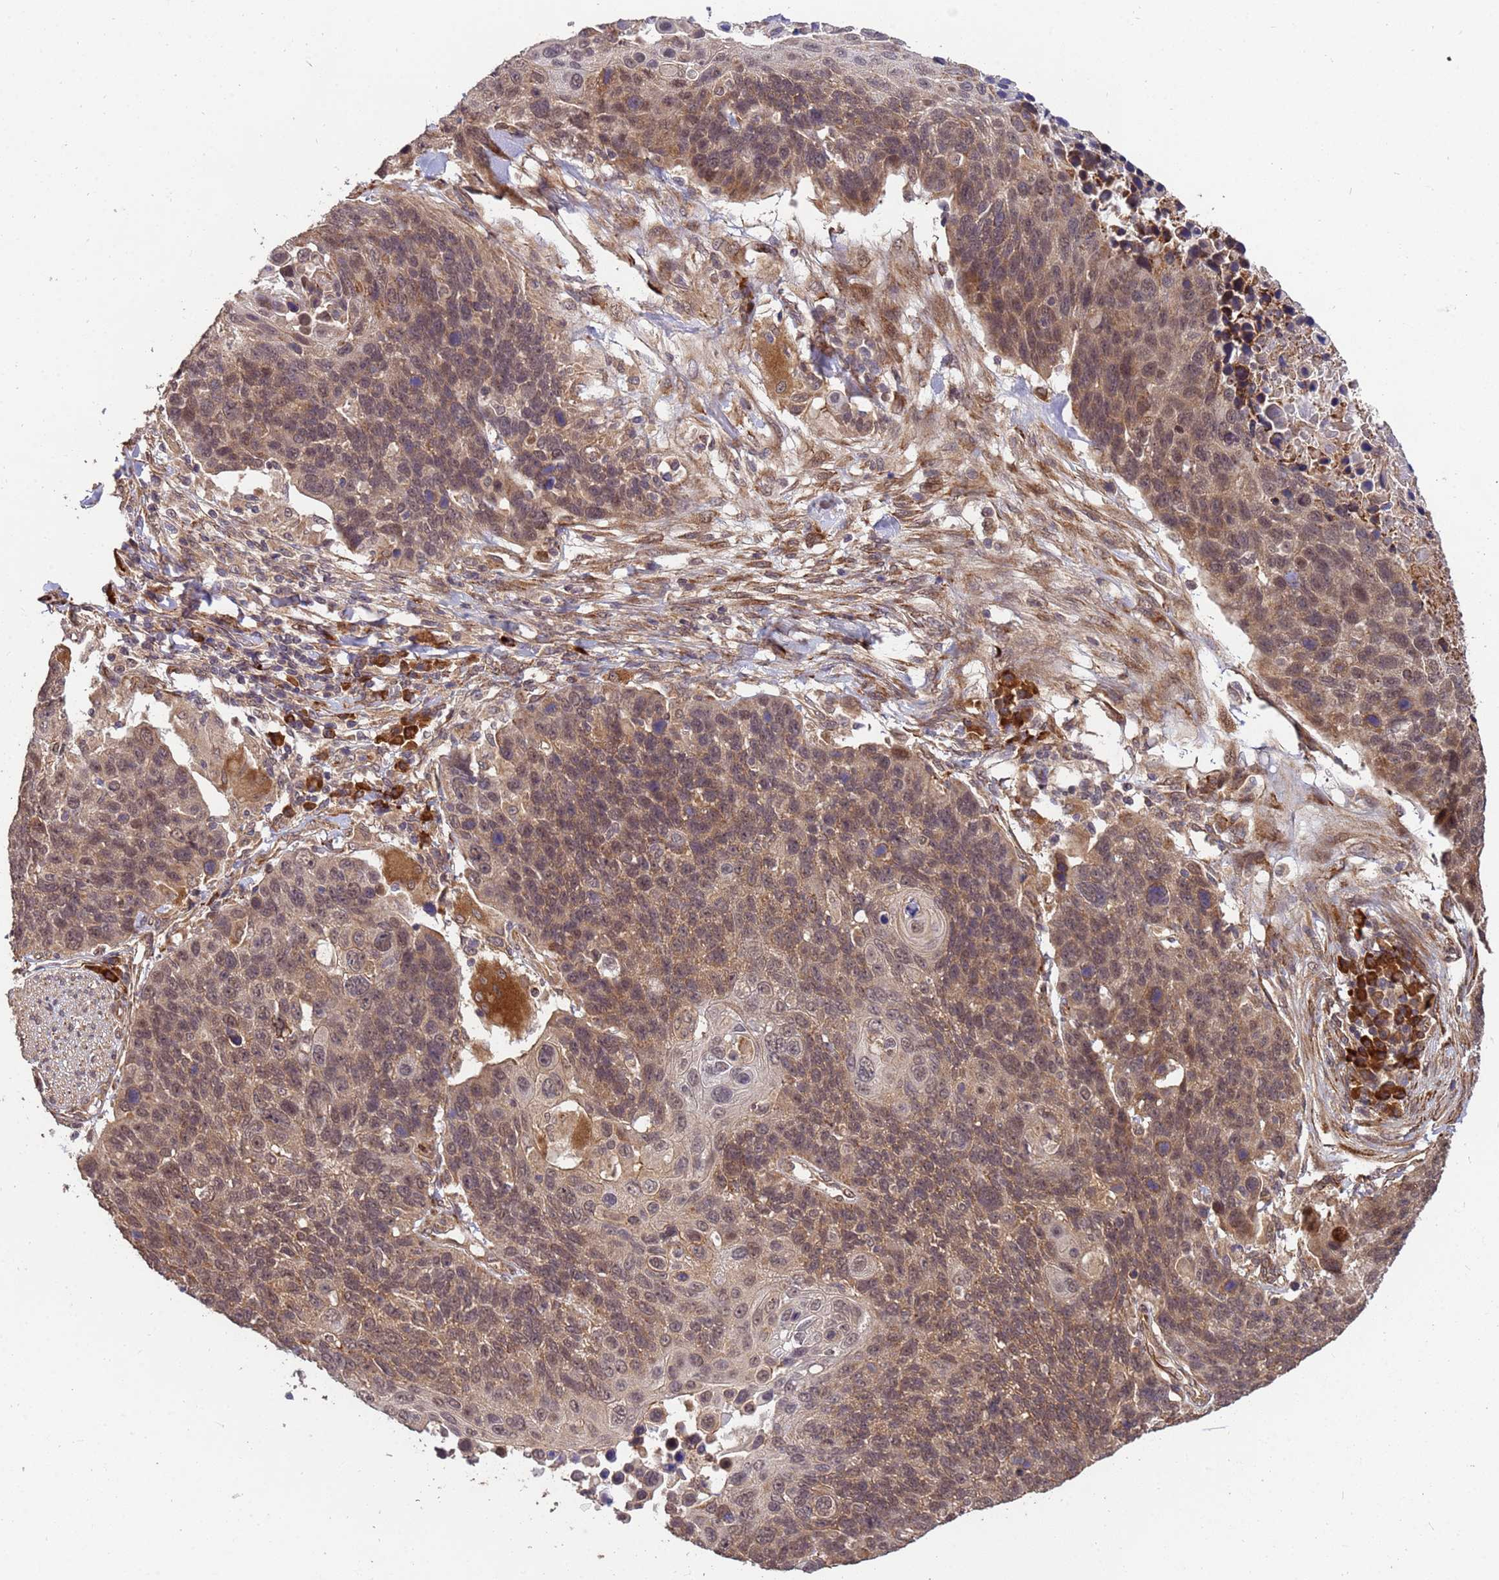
{"staining": {"intensity": "moderate", "quantity": ">75%", "location": "cytoplasmic/membranous,nuclear"}, "tissue": "lung cancer", "cell_type": "Tumor cells", "image_type": "cancer", "snomed": [{"axis": "morphology", "description": "Normal tissue, NOS"}, {"axis": "morphology", "description": "Squamous cell carcinoma, NOS"}, {"axis": "topography", "description": "Lymph node"}, {"axis": "topography", "description": "Lung"}], "caption": "Protein staining reveals moderate cytoplasmic/membranous and nuclear positivity in approximately >75% of tumor cells in lung cancer (squamous cell carcinoma). Immunohistochemistry (ihc) stains the protein of interest in brown and the nuclei are stained blue.", "gene": "ZNF619", "patient": {"sex": "male", "age": 66}}